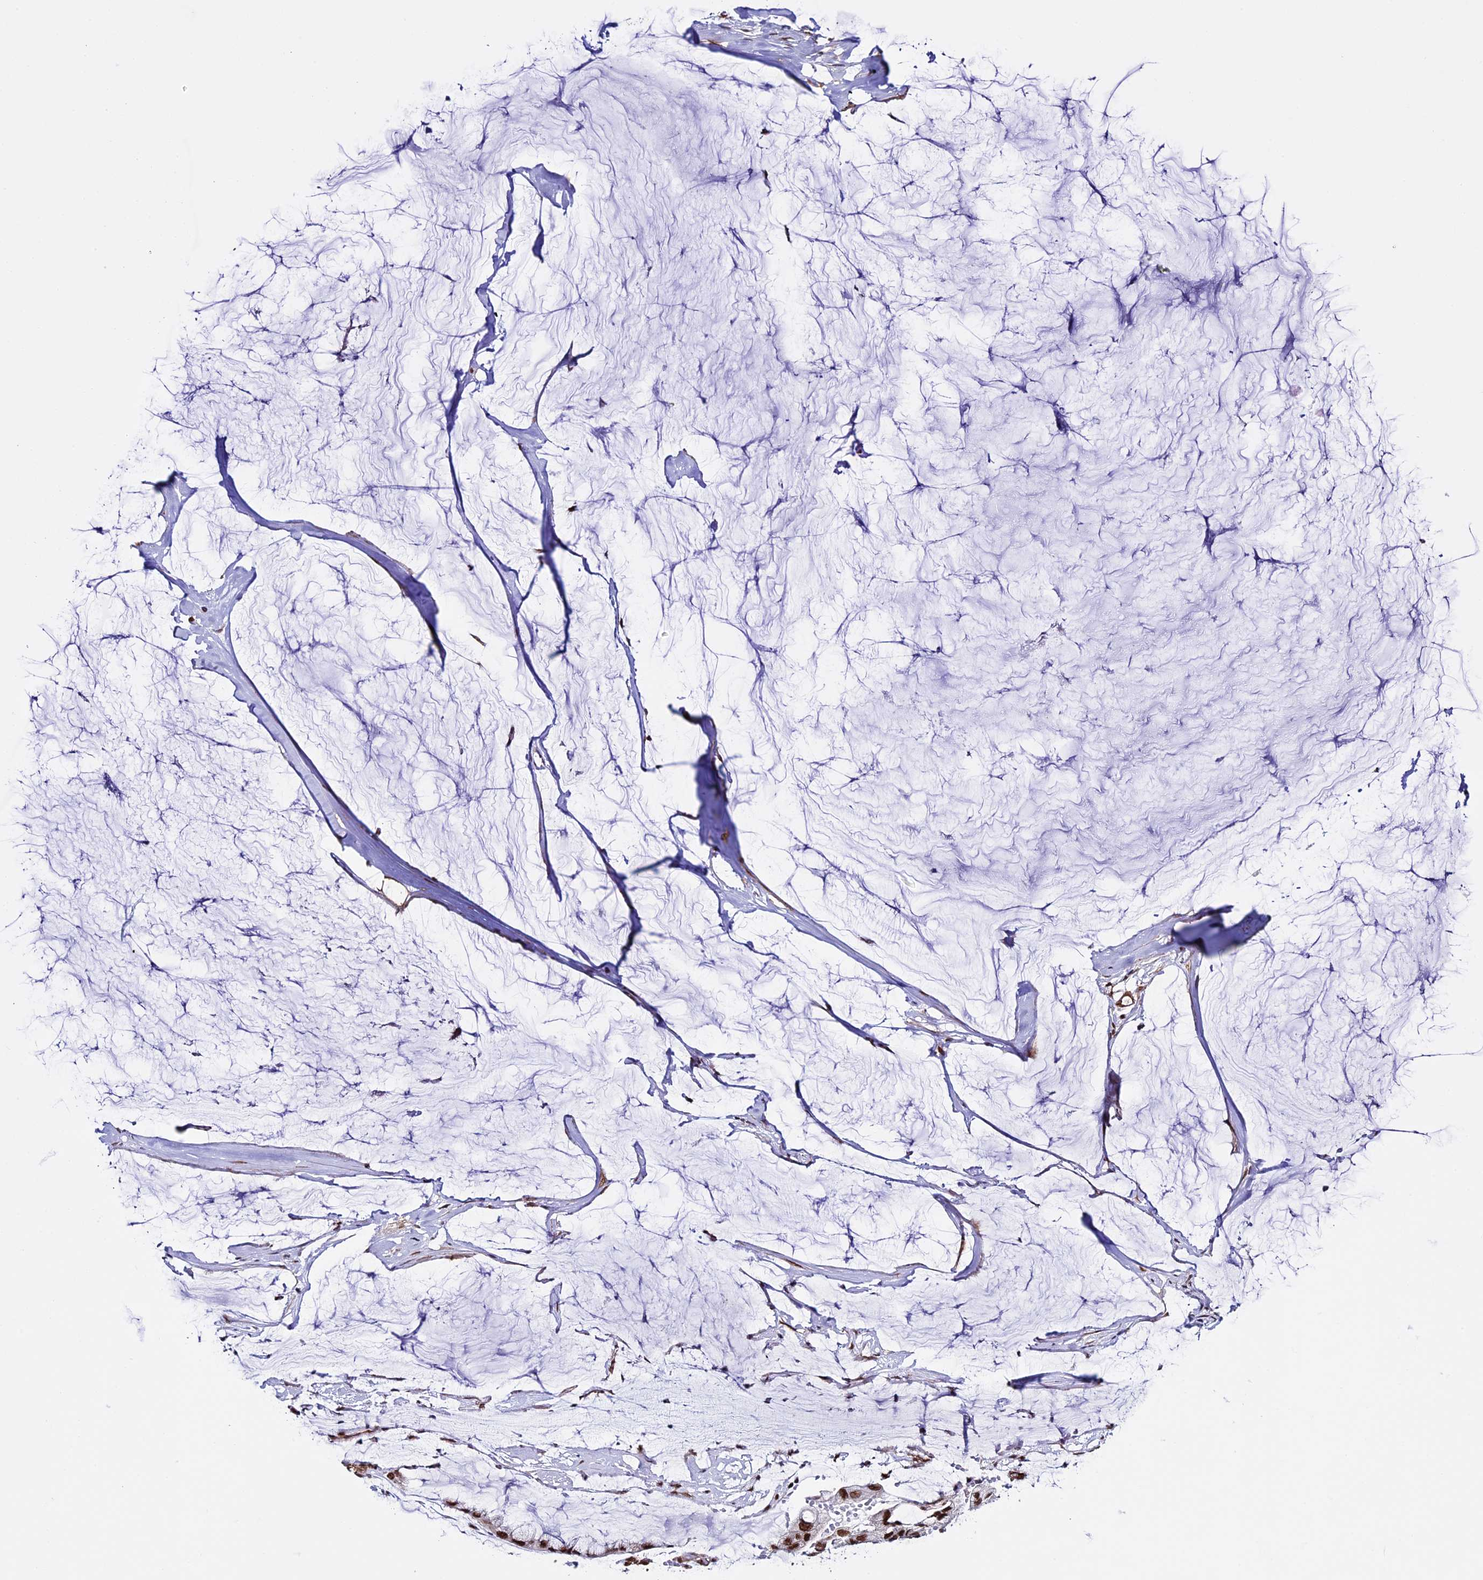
{"staining": {"intensity": "strong", "quantity": ">75%", "location": "nuclear"}, "tissue": "ovarian cancer", "cell_type": "Tumor cells", "image_type": "cancer", "snomed": [{"axis": "morphology", "description": "Cystadenocarcinoma, mucinous, NOS"}, {"axis": "topography", "description": "Ovary"}], "caption": "Ovarian cancer stained for a protein (brown) demonstrates strong nuclear positive positivity in about >75% of tumor cells.", "gene": "MPHOSPH8", "patient": {"sex": "female", "age": 39}}